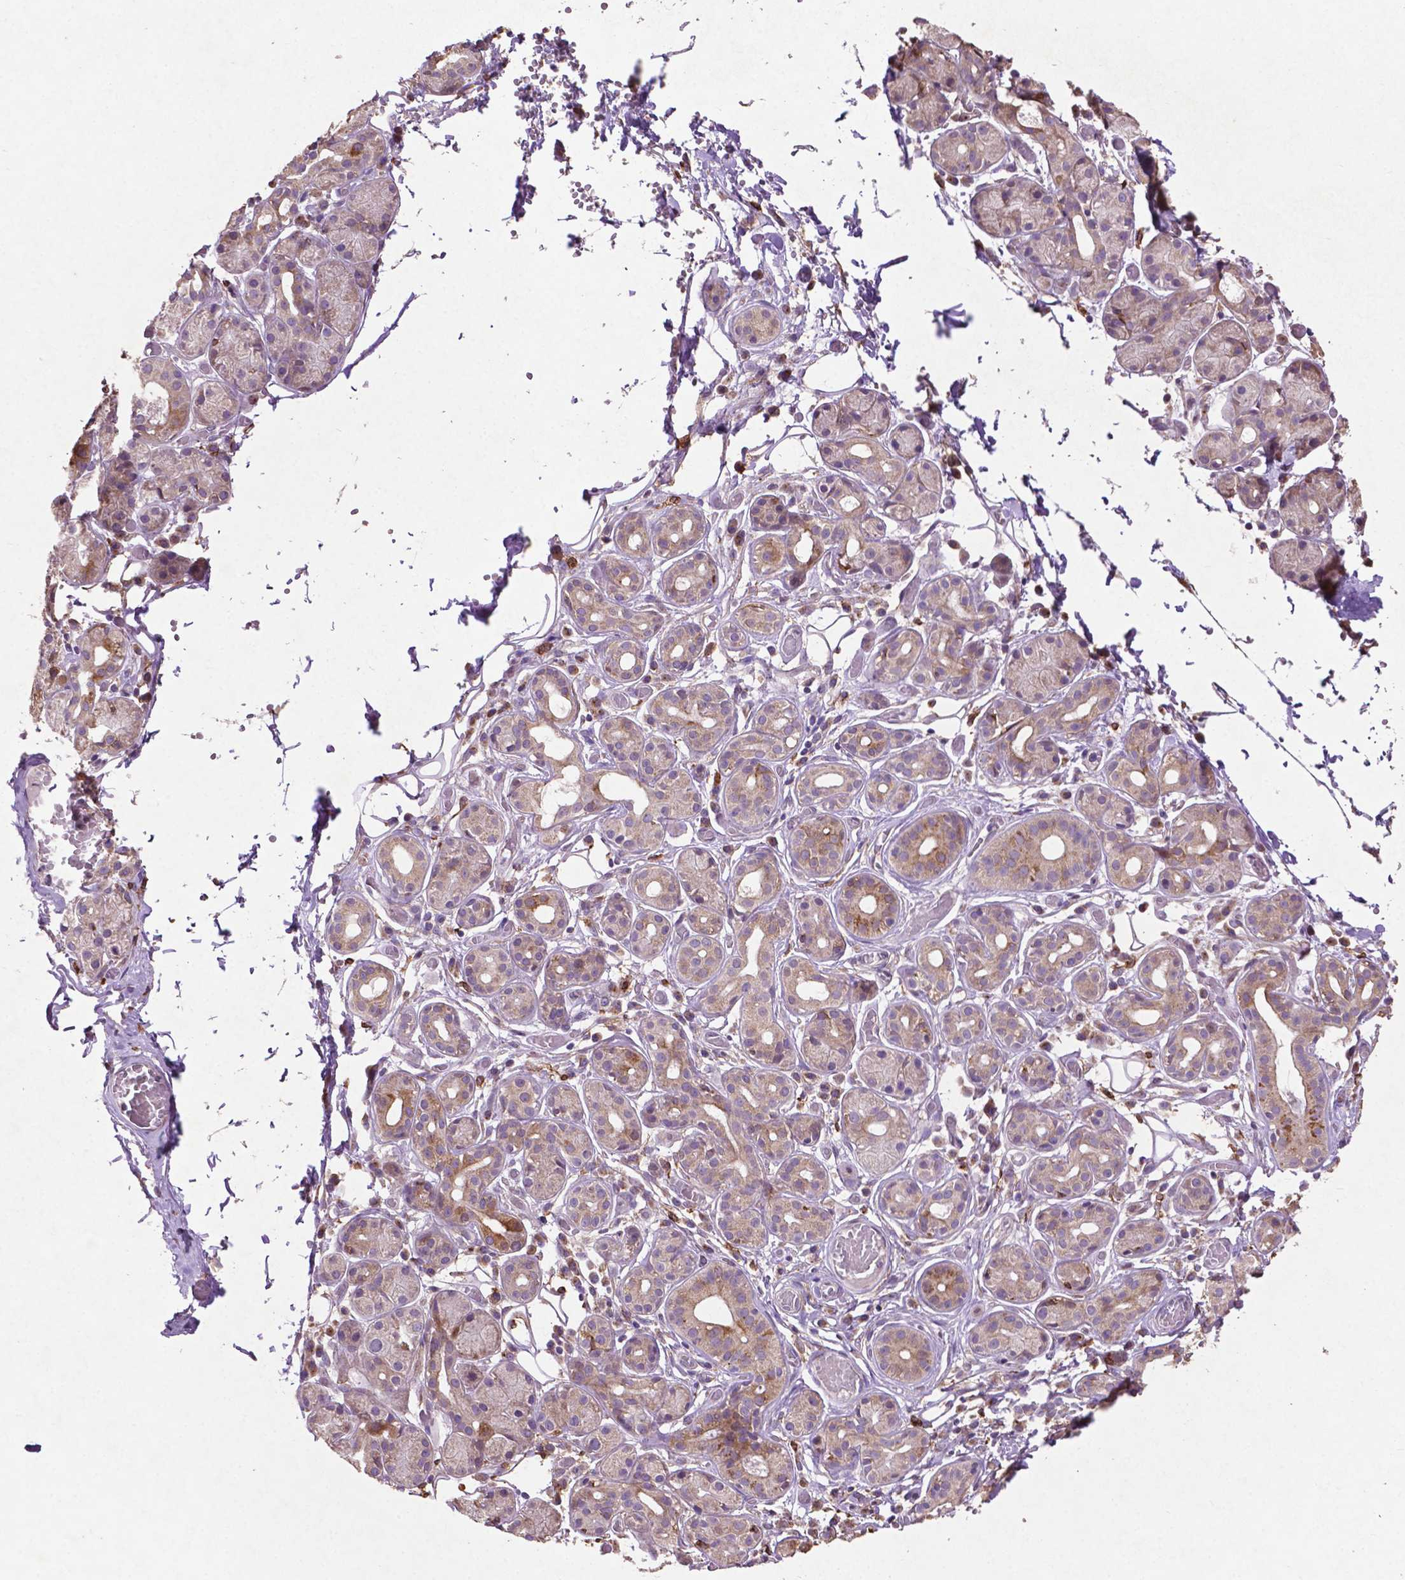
{"staining": {"intensity": "moderate", "quantity": "<25%", "location": "cytoplasmic/membranous"}, "tissue": "salivary gland", "cell_type": "Glandular cells", "image_type": "normal", "snomed": [{"axis": "morphology", "description": "Normal tissue, NOS"}, {"axis": "topography", "description": "Salivary gland"}, {"axis": "topography", "description": "Peripheral nerve tissue"}], "caption": "Immunohistochemistry (IHC) (DAB (3,3'-diaminobenzidine)) staining of unremarkable human salivary gland reveals moderate cytoplasmic/membranous protein expression in approximately <25% of glandular cells.", "gene": "MBTPS1", "patient": {"sex": "male", "age": 71}}